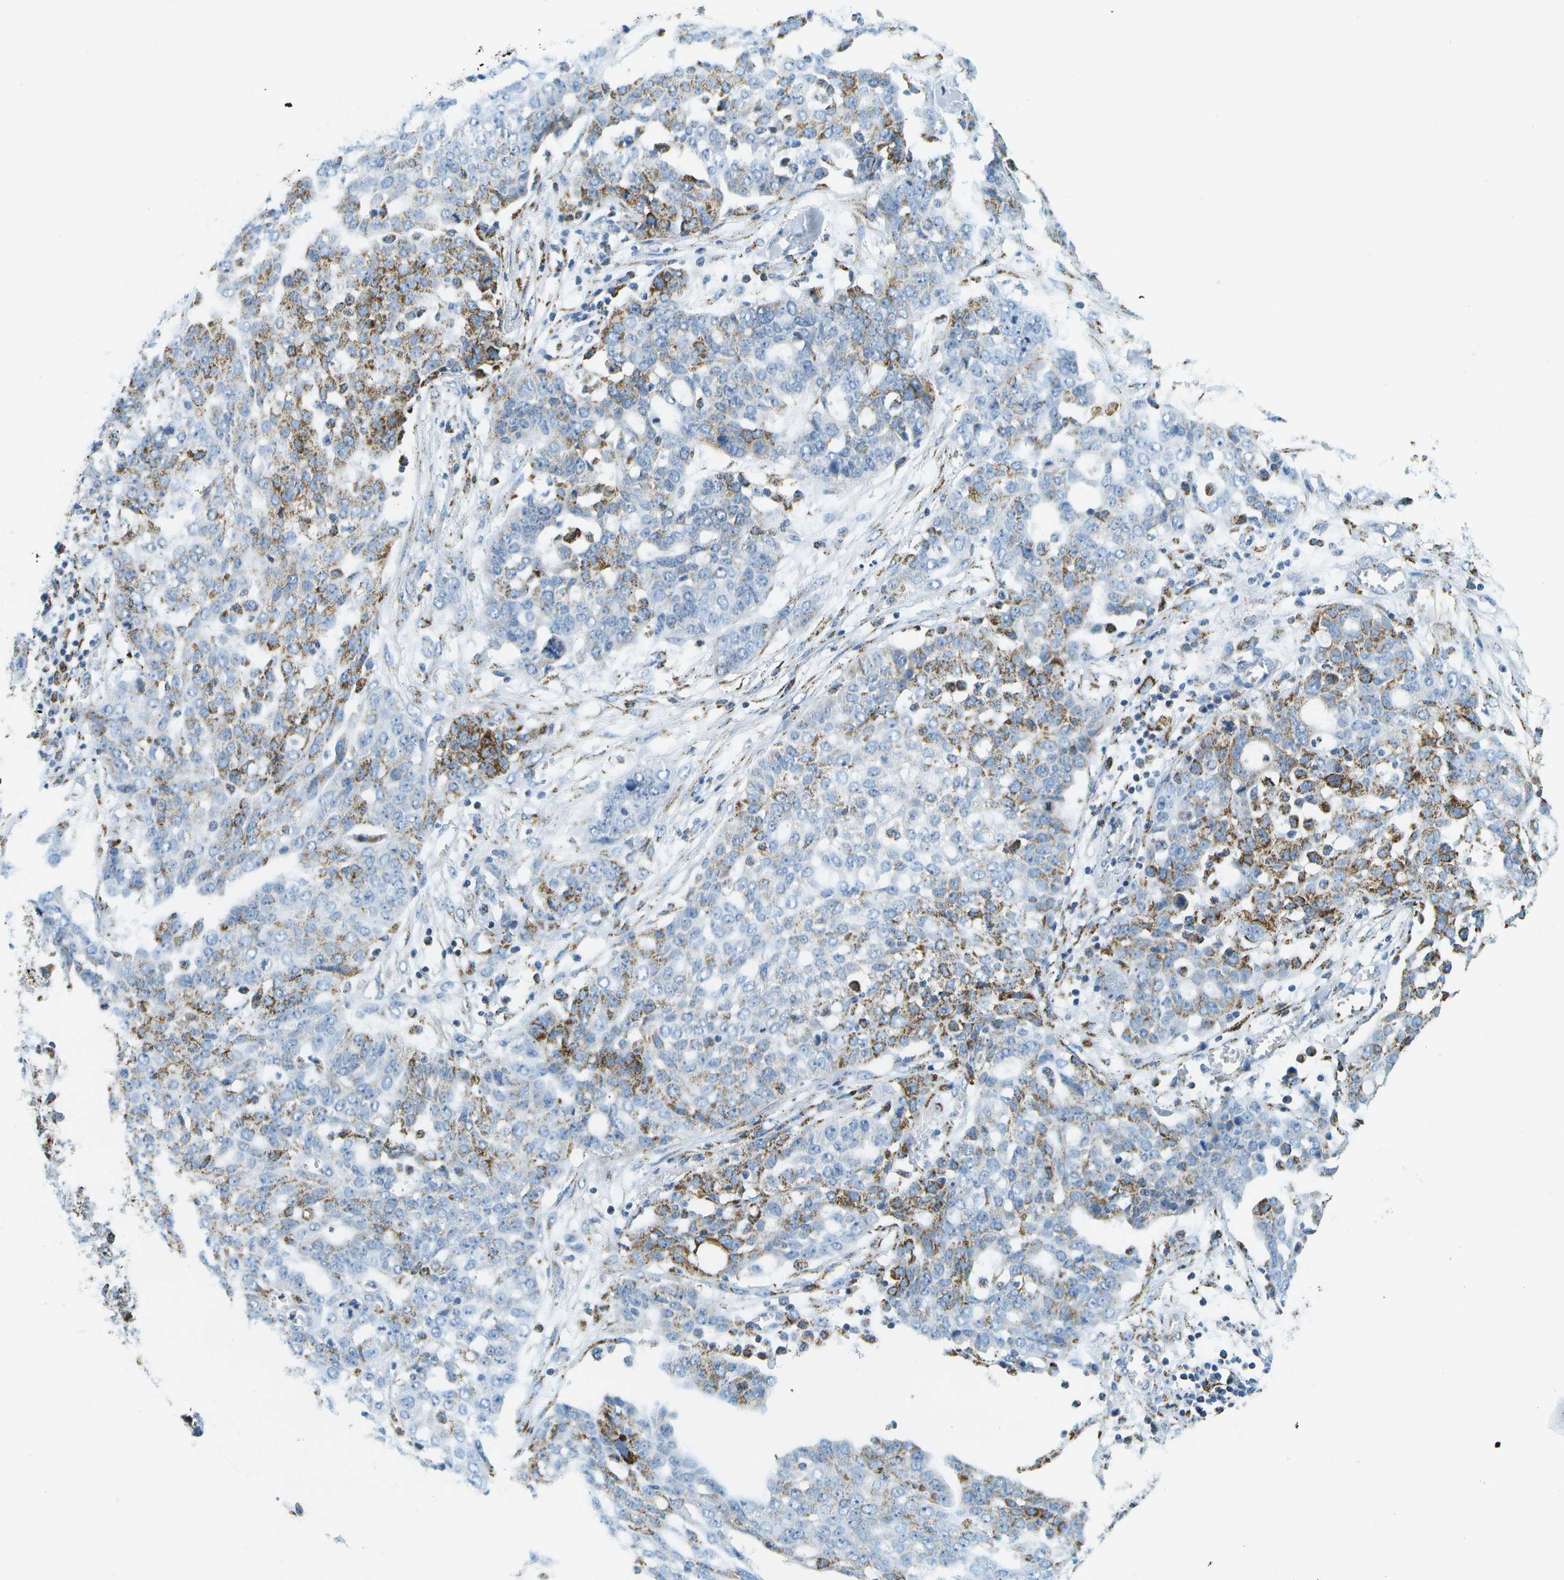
{"staining": {"intensity": "moderate", "quantity": "25%-75%", "location": "cytoplasmic/membranous"}, "tissue": "ovarian cancer", "cell_type": "Tumor cells", "image_type": "cancer", "snomed": [{"axis": "morphology", "description": "Cystadenocarcinoma, serous, NOS"}, {"axis": "topography", "description": "Soft tissue"}, {"axis": "topography", "description": "Ovary"}], "caption": "Tumor cells show medium levels of moderate cytoplasmic/membranous staining in approximately 25%-75% of cells in human ovarian serous cystadenocarcinoma.", "gene": "HLCS", "patient": {"sex": "female", "age": 57}}